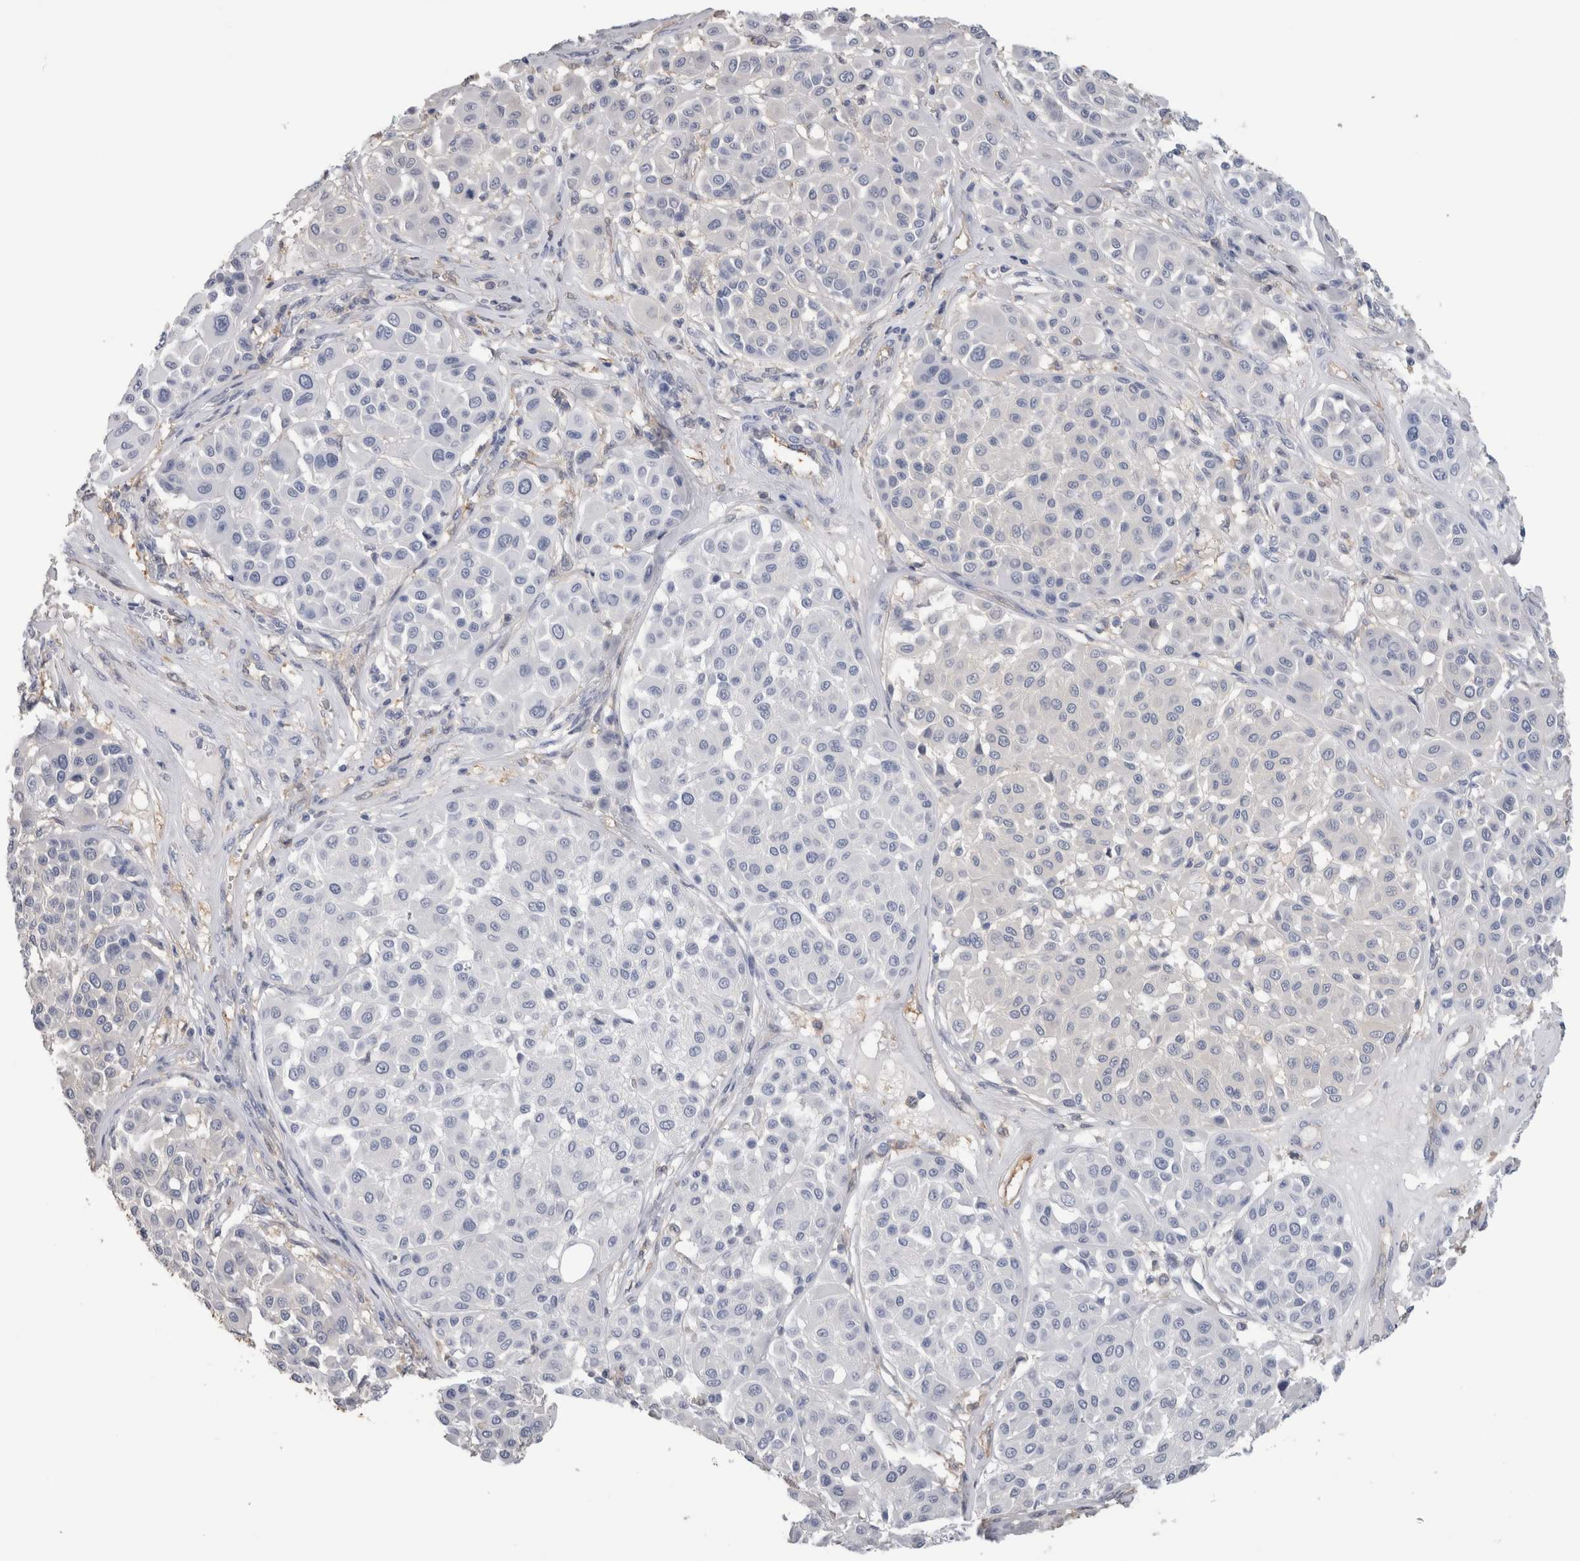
{"staining": {"intensity": "negative", "quantity": "none", "location": "none"}, "tissue": "melanoma", "cell_type": "Tumor cells", "image_type": "cancer", "snomed": [{"axis": "morphology", "description": "Malignant melanoma, Metastatic site"}, {"axis": "topography", "description": "Soft tissue"}], "caption": "The micrograph exhibits no significant staining in tumor cells of malignant melanoma (metastatic site). (Brightfield microscopy of DAB immunohistochemistry (IHC) at high magnification).", "gene": "SCRN1", "patient": {"sex": "male", "age": 41}}